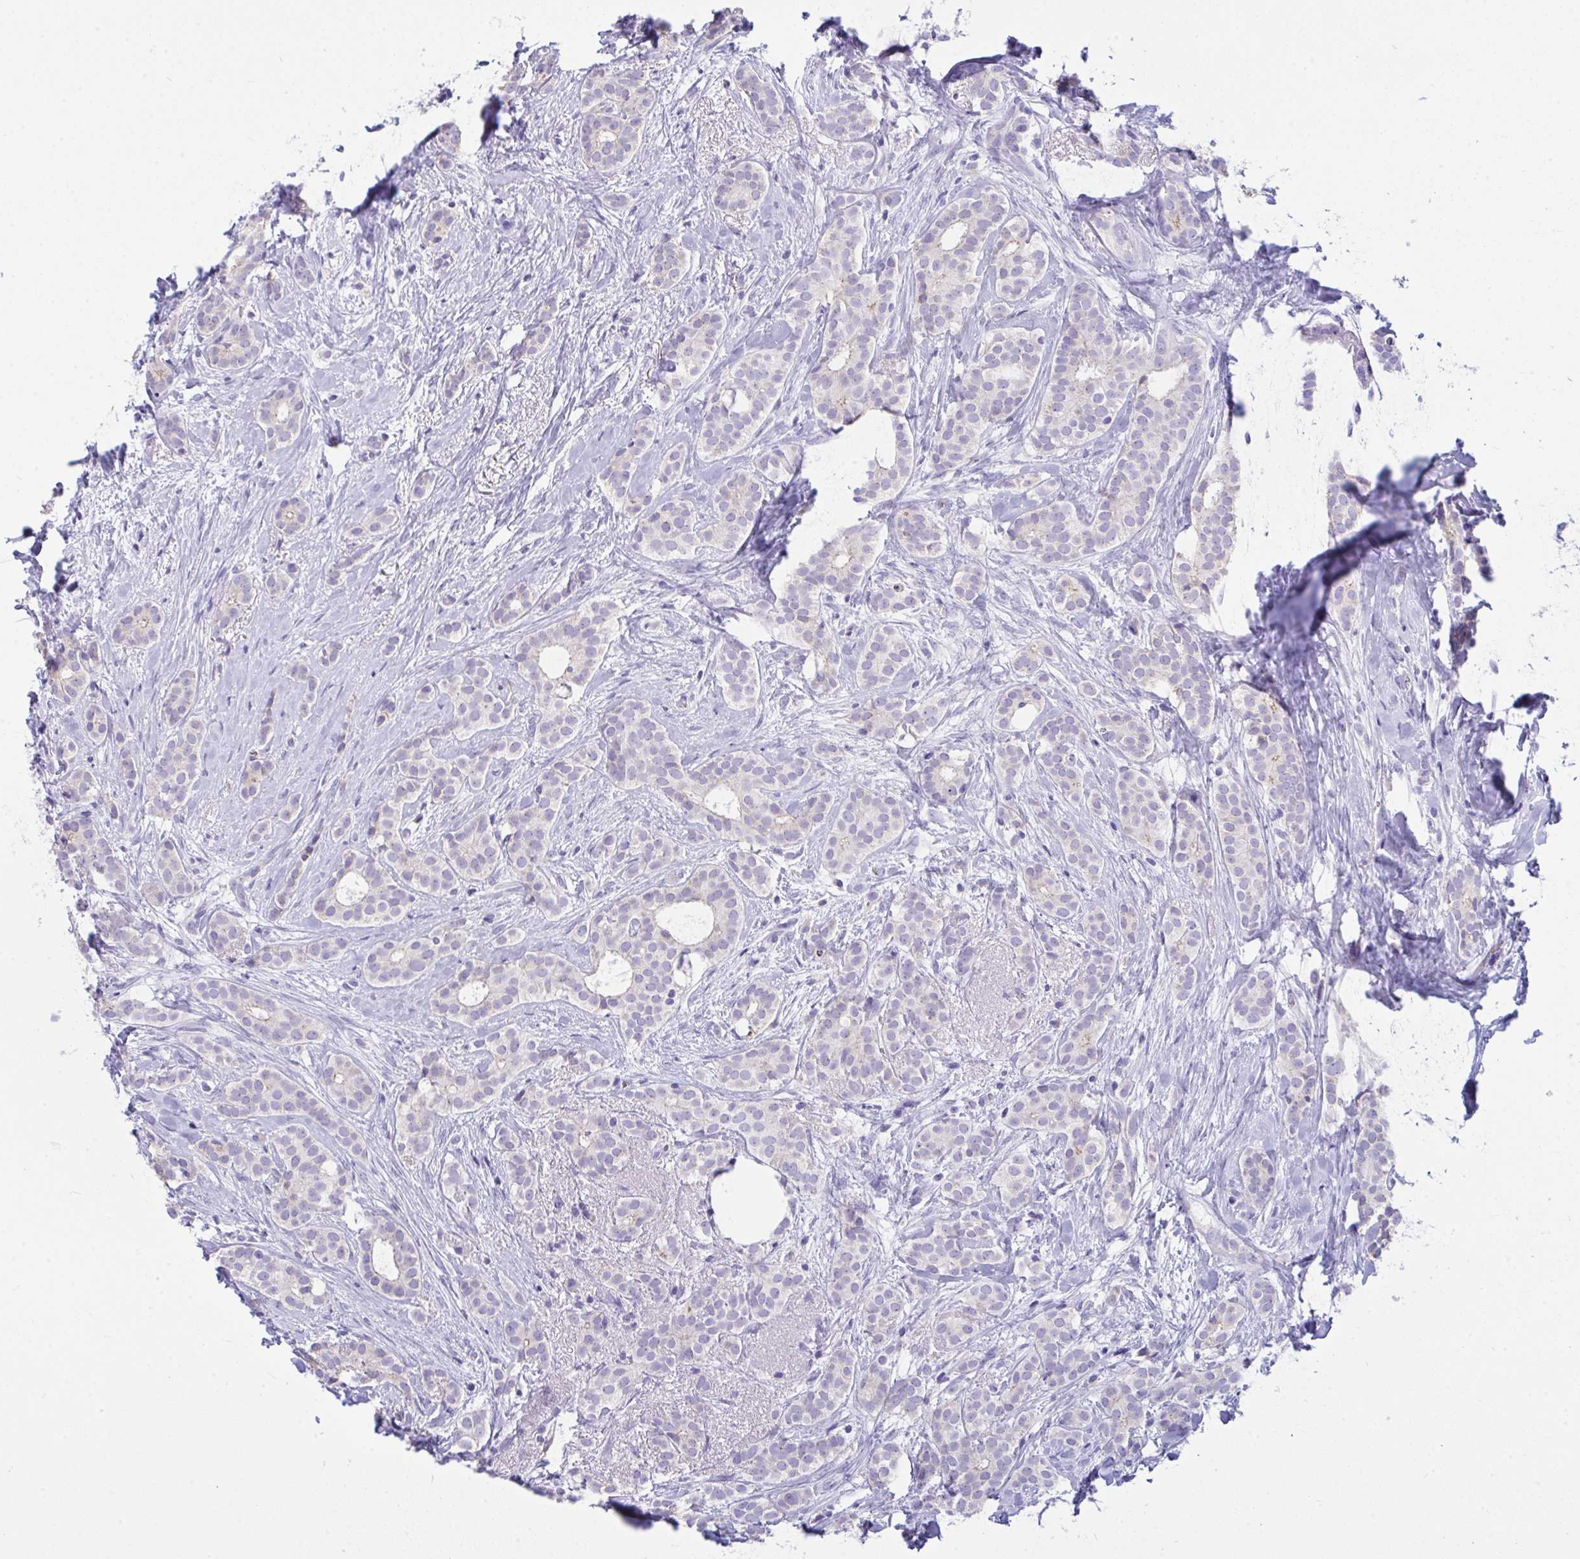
{"staining": {"intensity": "negative", "quantity": "none", "location": "none"}, "tissue": "breast cancer", "cell_type": "Tumor cells", "image_type": "cancer", "snomed": [{"axis": "morphology", "description": "Duct carcinoma"}, {"axis": "topography", "description": "Breast"}], "caption": "Breast cancer (infiltrating ductal carcinoma) was stained to show a protein in brown. There is no significant expression in tumor cells. (DAB immunohistochemistry (IHC), high magnification).", "gene": "PLA2G12B", "patient": {"sex": "female", "age": 65}}